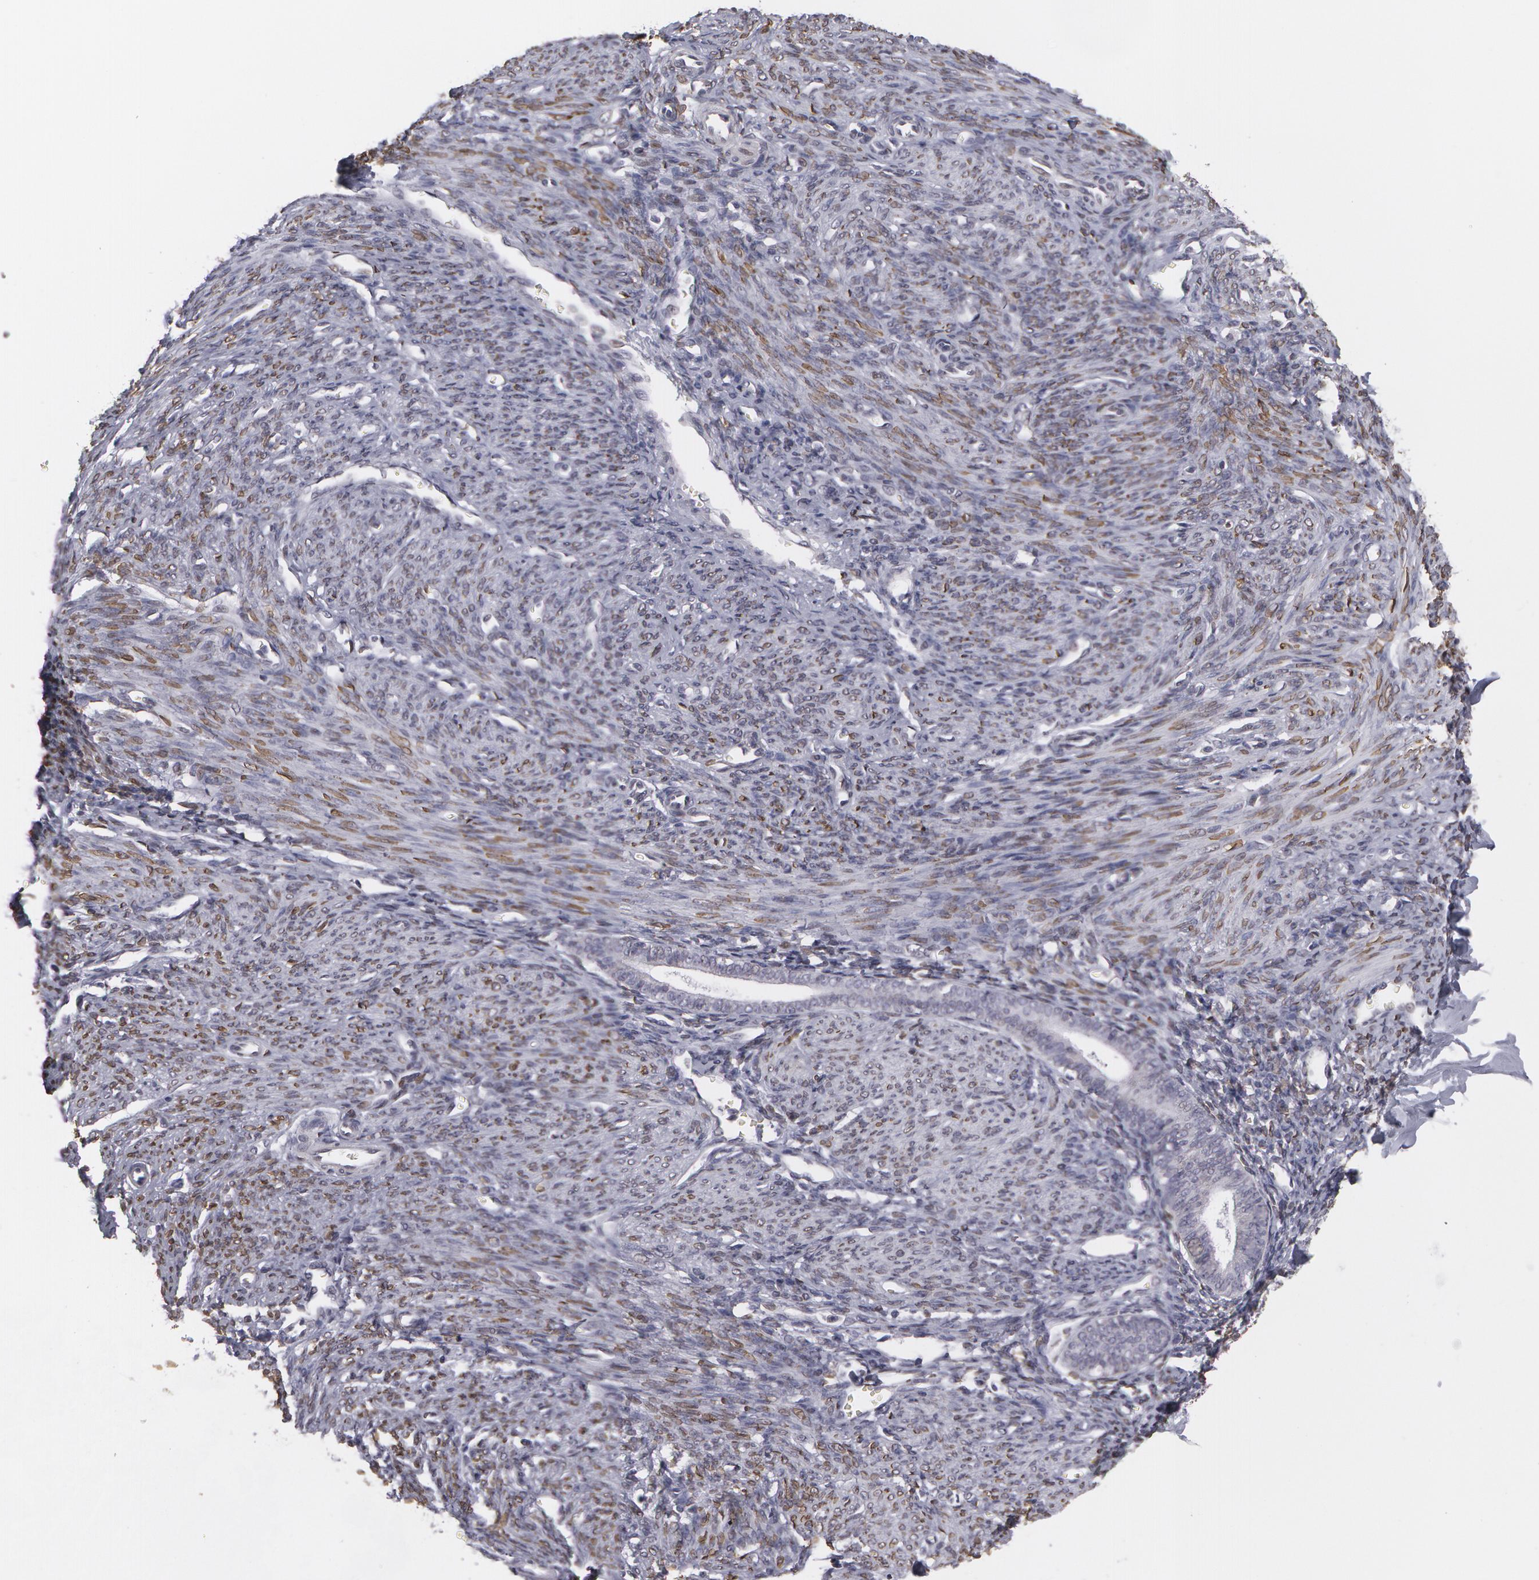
{"staining": {"intensity": "weak", "quantity": ">75%", "location": "nuclear"}, "tissue": "endometrium", "cell_type": "Cells in endometrial stroma", "image_type": "normal", "snomed": [{"axis": "morphology", "description": "Normal tissue, NOS"}, {"axis": "topography", "description": "Uterus"}], "caption": "Endometrium stained with immunohistochemistry shows weak nuclear positivity in approximately >75% of cells in endometrial stroma.", "gene": "EMD", "patient": {"sex": "female", "age": 83}}